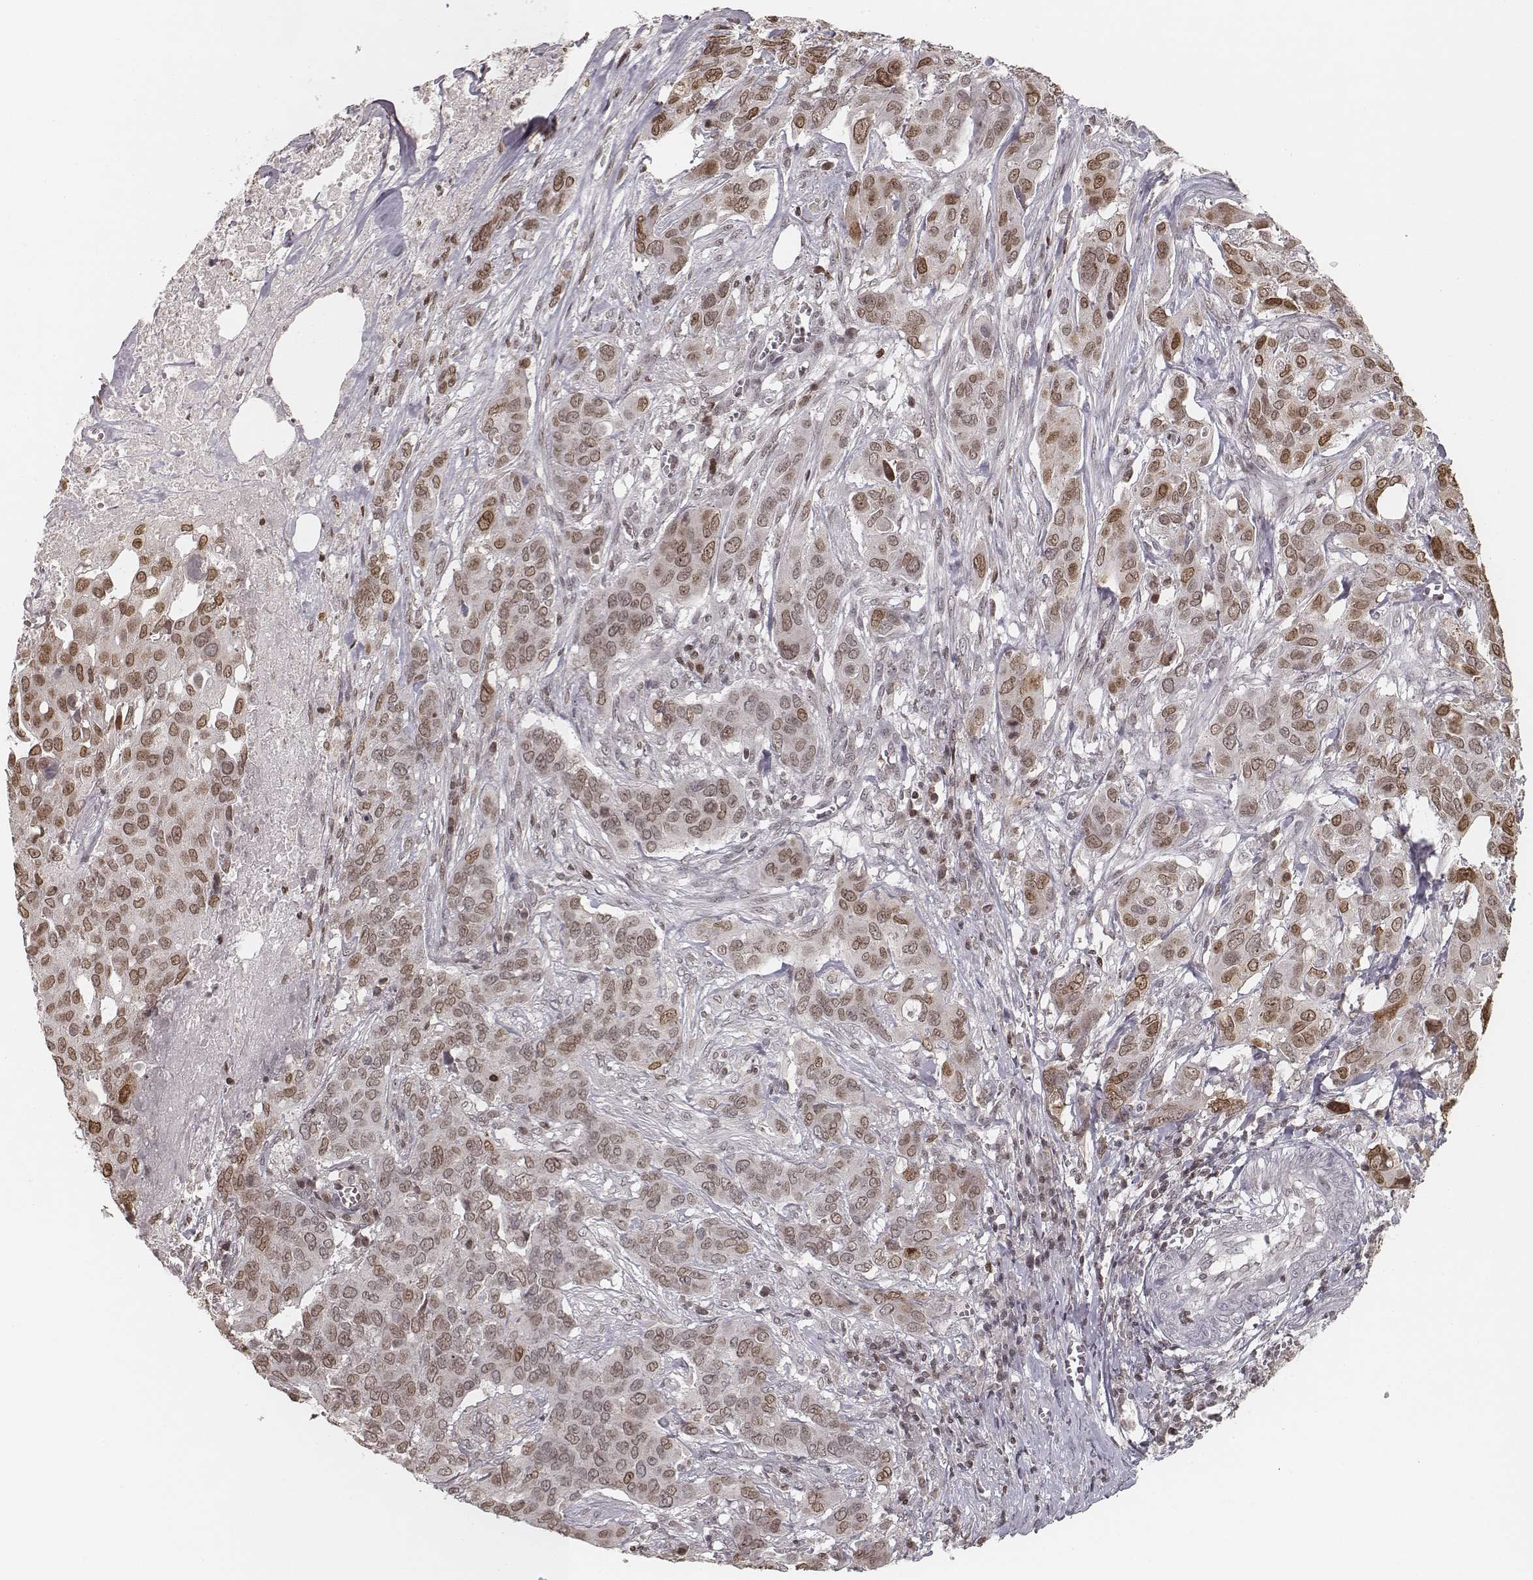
{"staining": {"intensity": "moderate", "quantity": ">75%", "location": "nuclear"}, "tissue": "urothelial cancer", "cell_type": "Tumor cells", "image_type": "cancer", "snomed": [{"axis": "morphology", "description": "Urothelial carcinoma, NOS"}, {"axis": "morphology", "description": "Urothelial carcinoma, High grade"}, {"axis": "topography", "description": "Urinary bladder"}], "caption": "Immunohistochemistry (IHC) micrograph of neoplastic tissue: urothelial cancer stained using immunohistochemistry shows medium levels of moderate protein expression localized specifically in the nuclear of tumor cells, appearing as a nuclear brown color.", "gene": "HMGA2", "patient": {"sex": "male", "age": 63}}